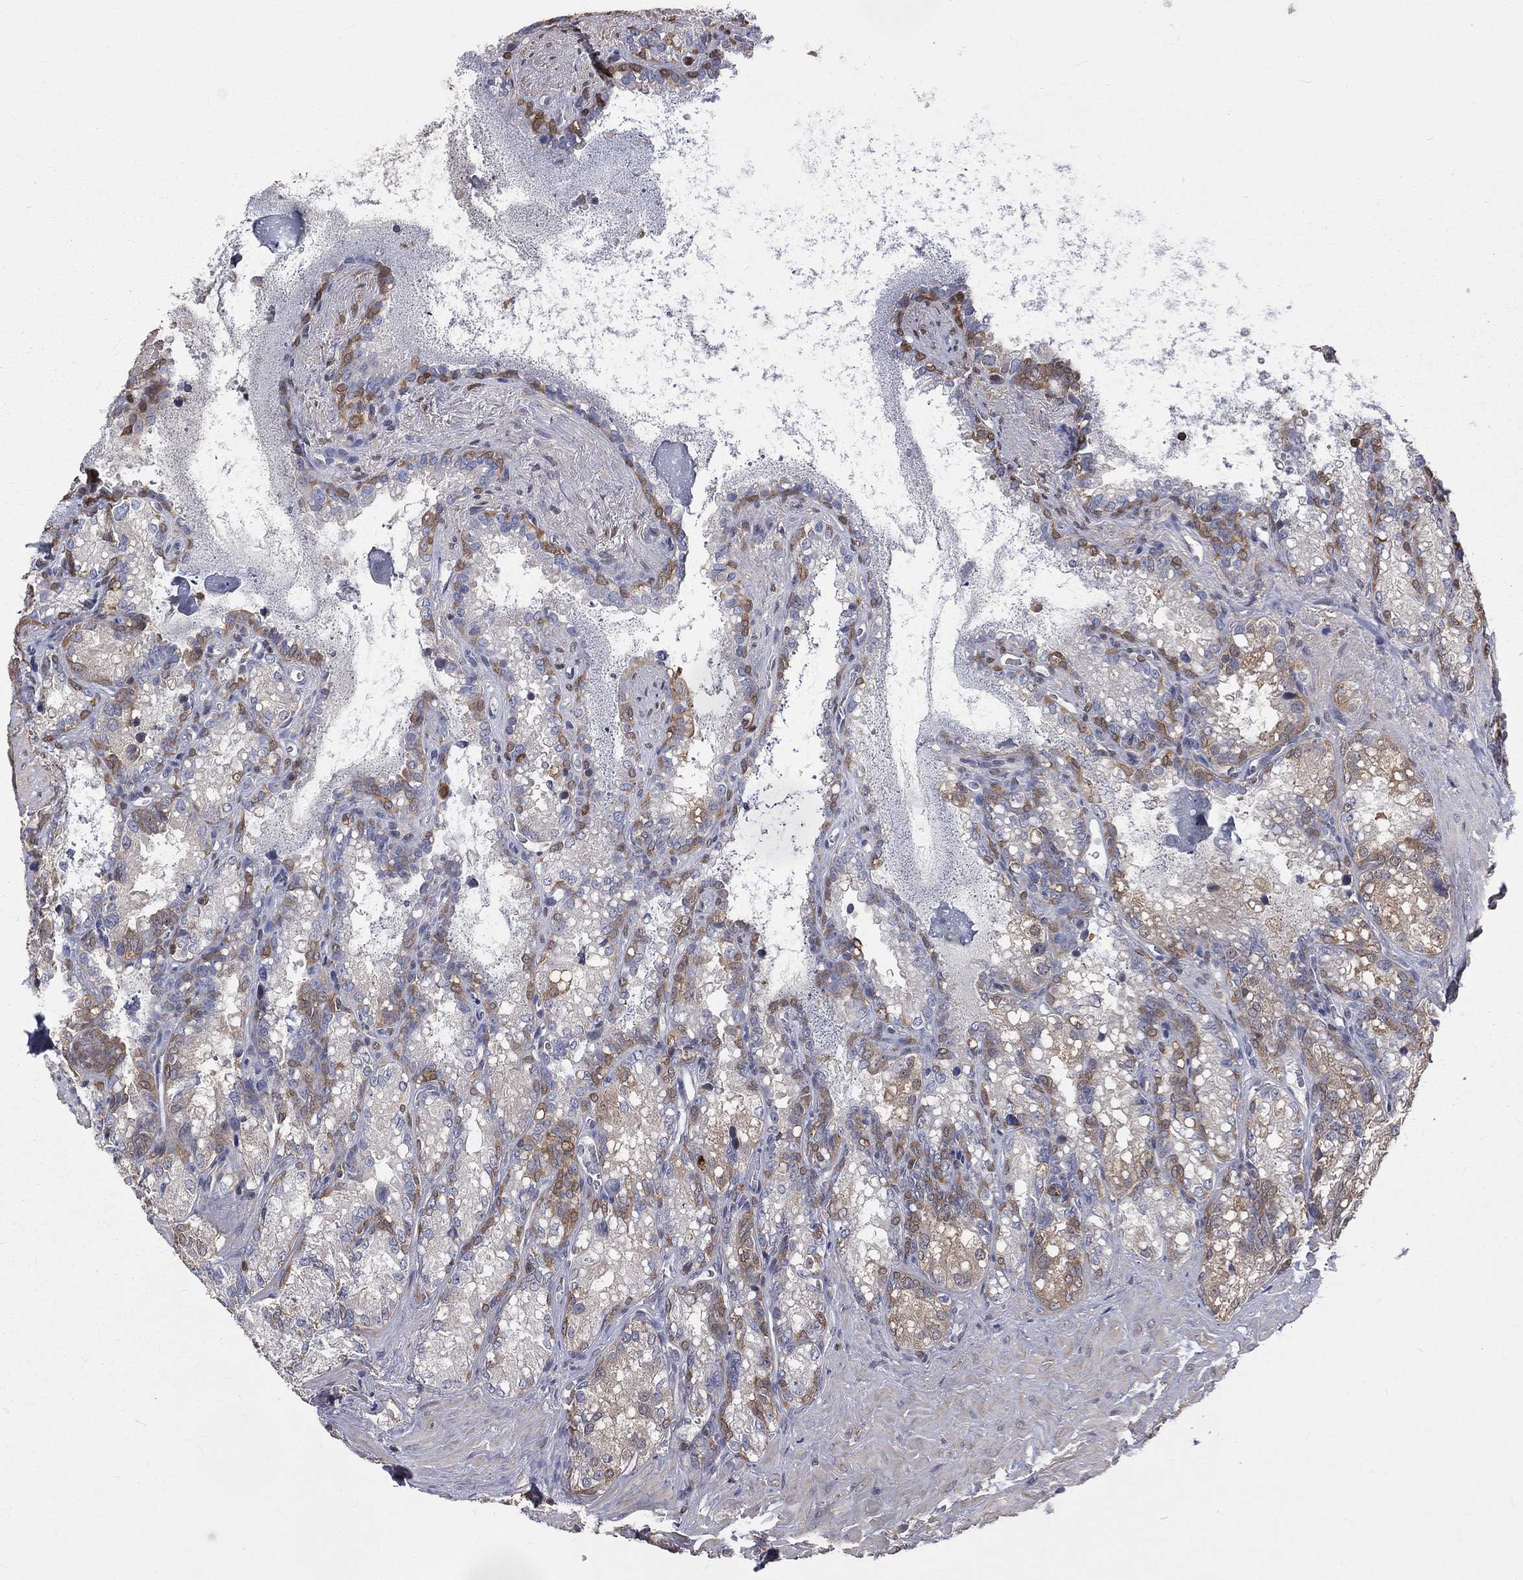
{"staining": {"intensity": "moderate", "quantity": "25%-75%", "location": "cytoplasmic/membranous"}, "tissue": "seminal vesicle", "cell_type": "Glandular cells", "image_type": "normal", "snomed": [{"axis": "morphology", "description": "Normal tissue, NOS"}, {"axis": "topography", "description": "Seminal veicle"}], "caption": "Immunohistochemical staining of unremarkable human seminal vesicle exhibits moderate cytoplasmic/membranous protein positivity in about 25%-75% of glandular cells.", "gene": "TBC1D2", "patient": {"sex": "male", "age": 68}}